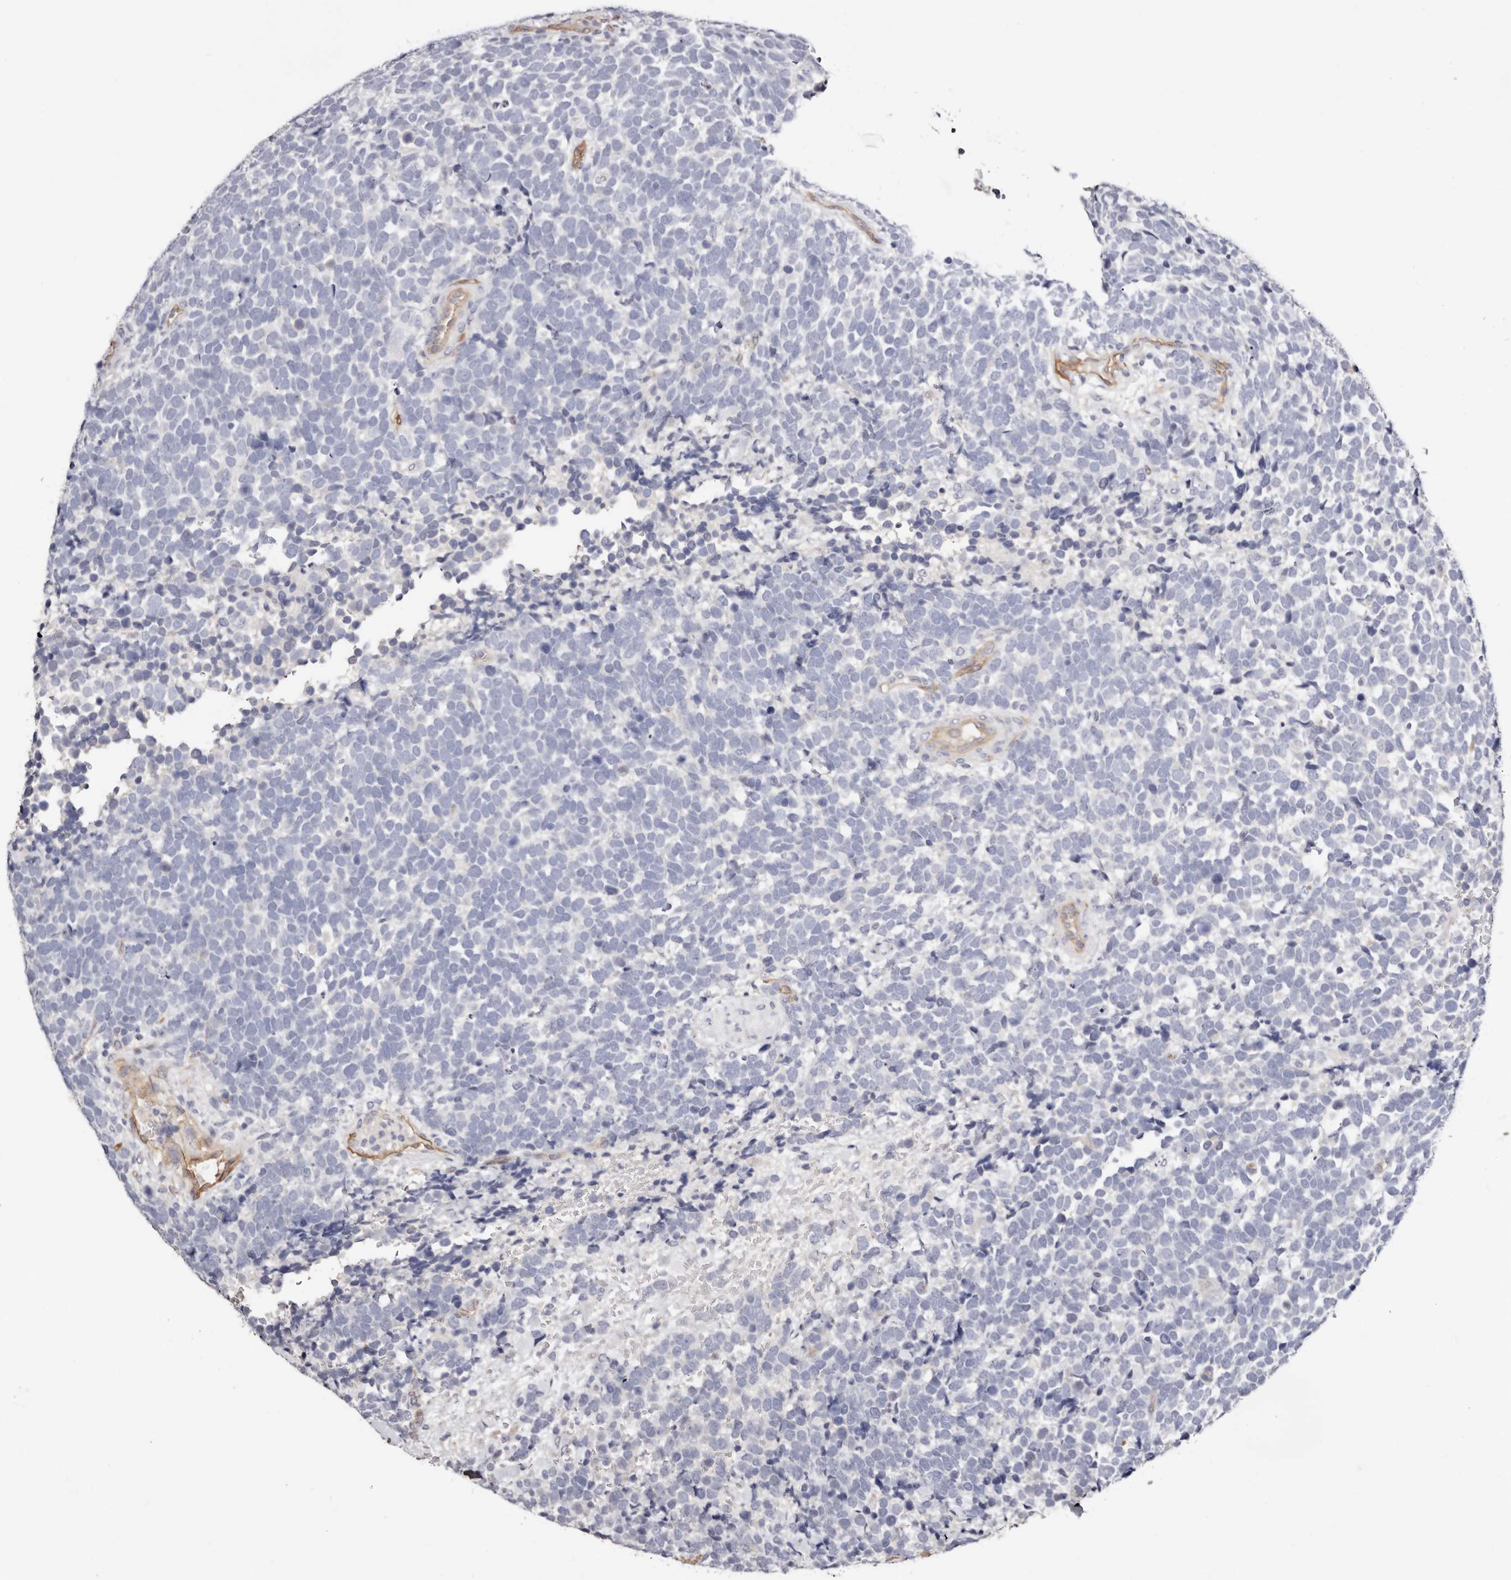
{"staining": {"intensity": "negative", "quantity": "none", "location": "none"}, "tissue": "urothelial cancer", "cell_type": "Tumor cells", "image_type": "cancer", "snomed": [{"axis": "morphology", "description": "Urothelial carcinoma, High grade"}, {"axis": "topography", "description": "Urinary bladder"}], "caption": "There is no significant staining in tumor cells of urothelial cancer. The staining was performed using DAB to visualize the protein expression in brown, while the nuclei were stained in blue with hematoxylin (Magnification: 20x).", "gene": "TGM2", "patient": {"sex": "female", "age": 82}}